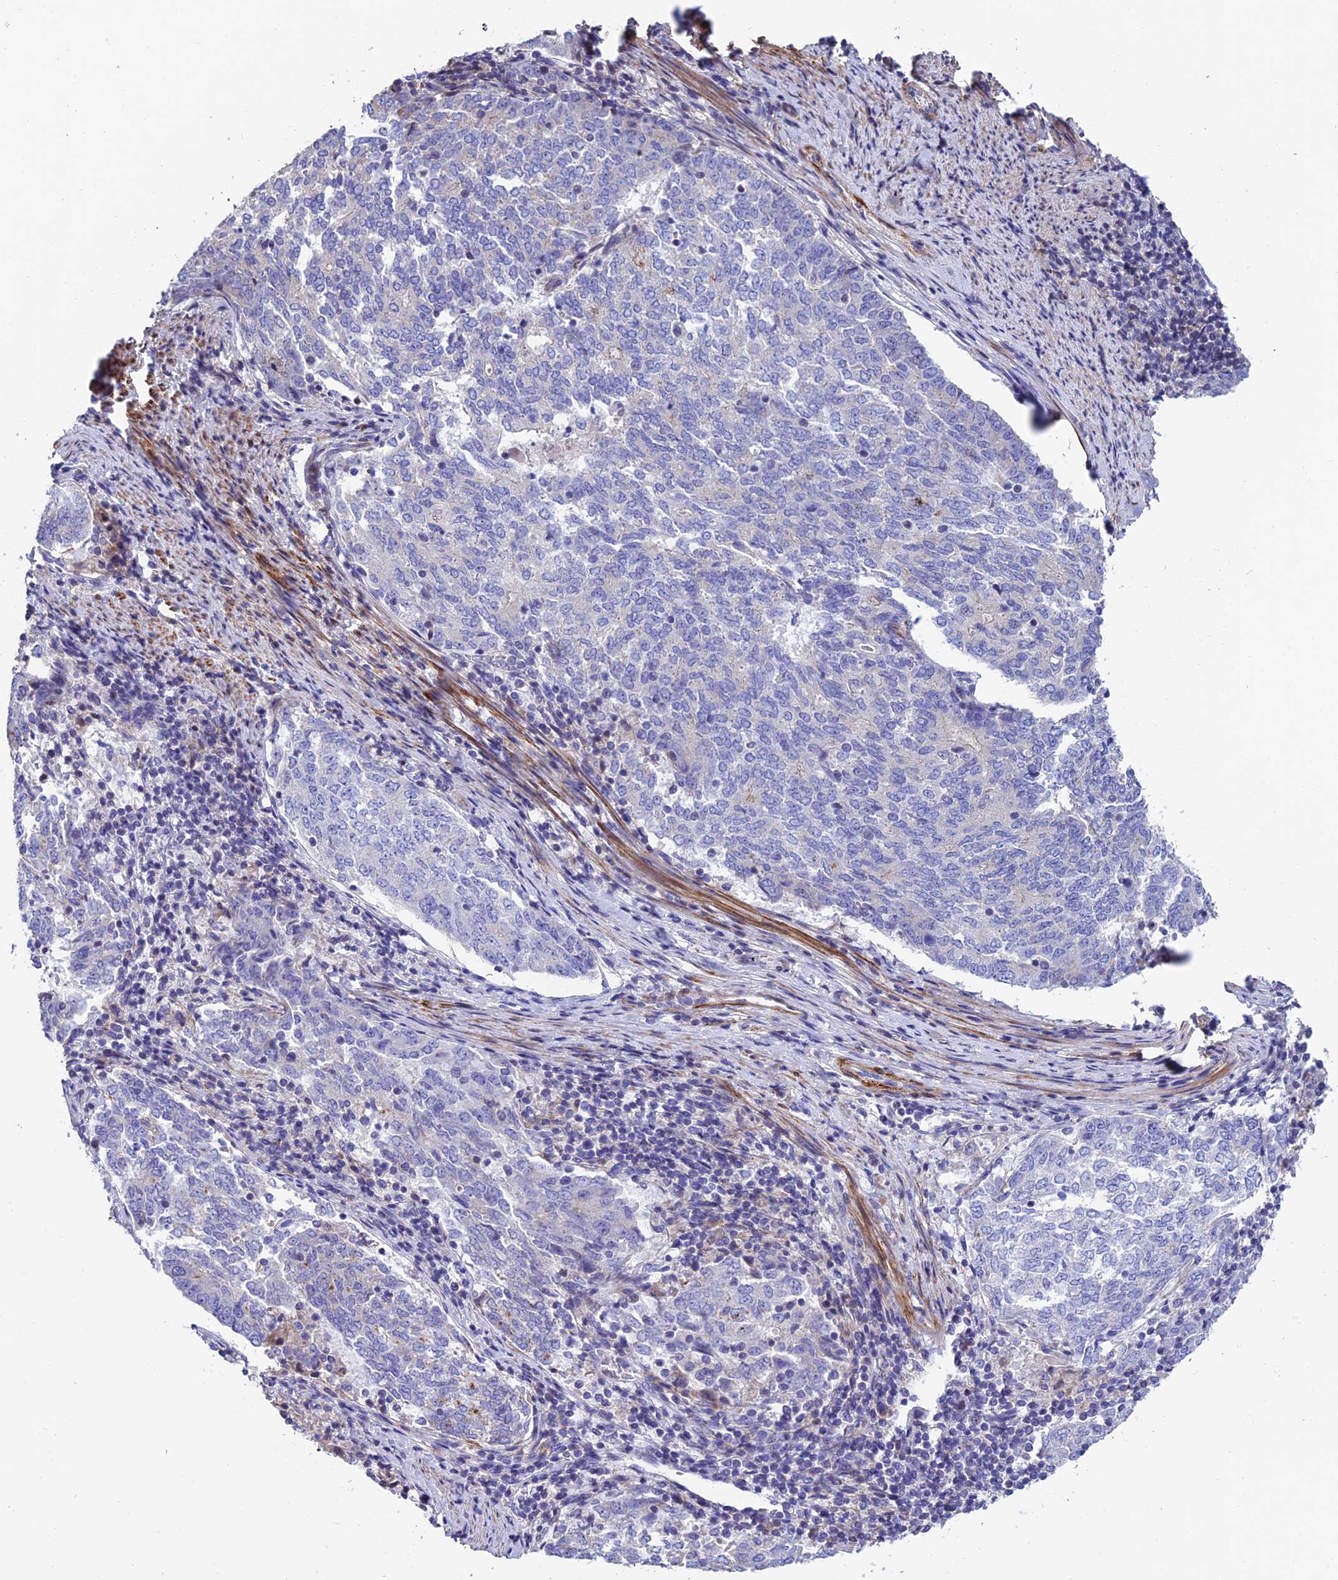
{"staining": {"intensity": "negative", "quantity": "none", "location": "none"}, "tissue": "endometrial cancer", "cell_type": "Tumor cells", "image_type": "cancer", "snomed": [{"axis": "morphology", "description": "Adenocarcinoma, NOS"}, {"axis": "topography", "description": "Endometrium"}], "caption": "DAB immunohistochemical staining of human adenocarcinoma (endometrial) reveals no significant positivity in tumor cells.", "gene": "FAM178B", "patient": {"sex": "female", "age": 80}}